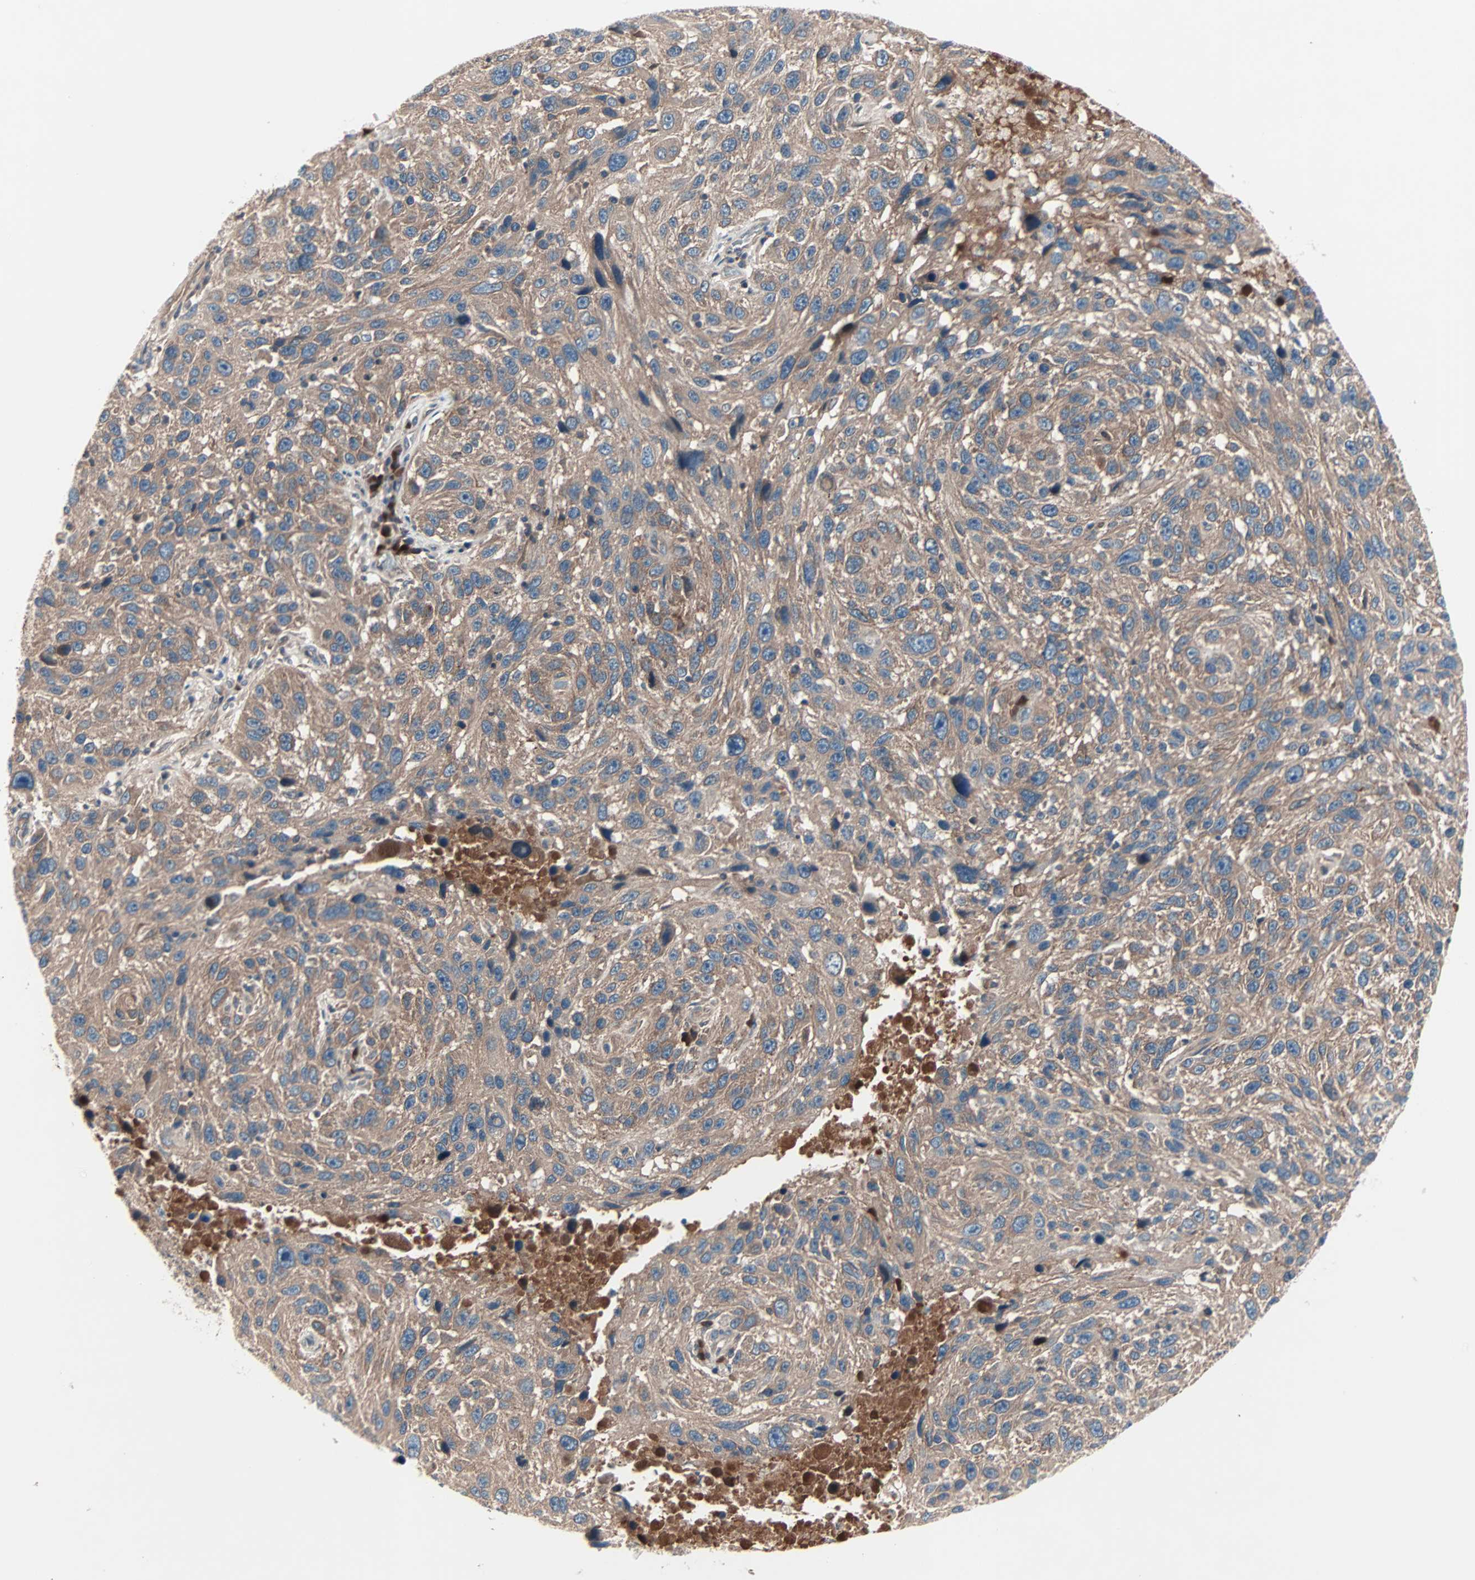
{"staining": {"intensity": "moderate", "quantity": ">75%", "location": "cytoplasmic/membranous"}, "tissue": "melanoma", "cell_type": "Tumor cells", "image_type": "cancer", "snomed": [{"axis": "morphology", "description": "Malignant melanoma, NOS"}, {"axis": "topography", "description": "Skin"}], "caption": "Moderate cytoplasmic/membranous protein positivity is identified in about >75% of tumor cells in melanoma.", "gene": "CAD", "patient": {"sex": "male", "age": 53}}